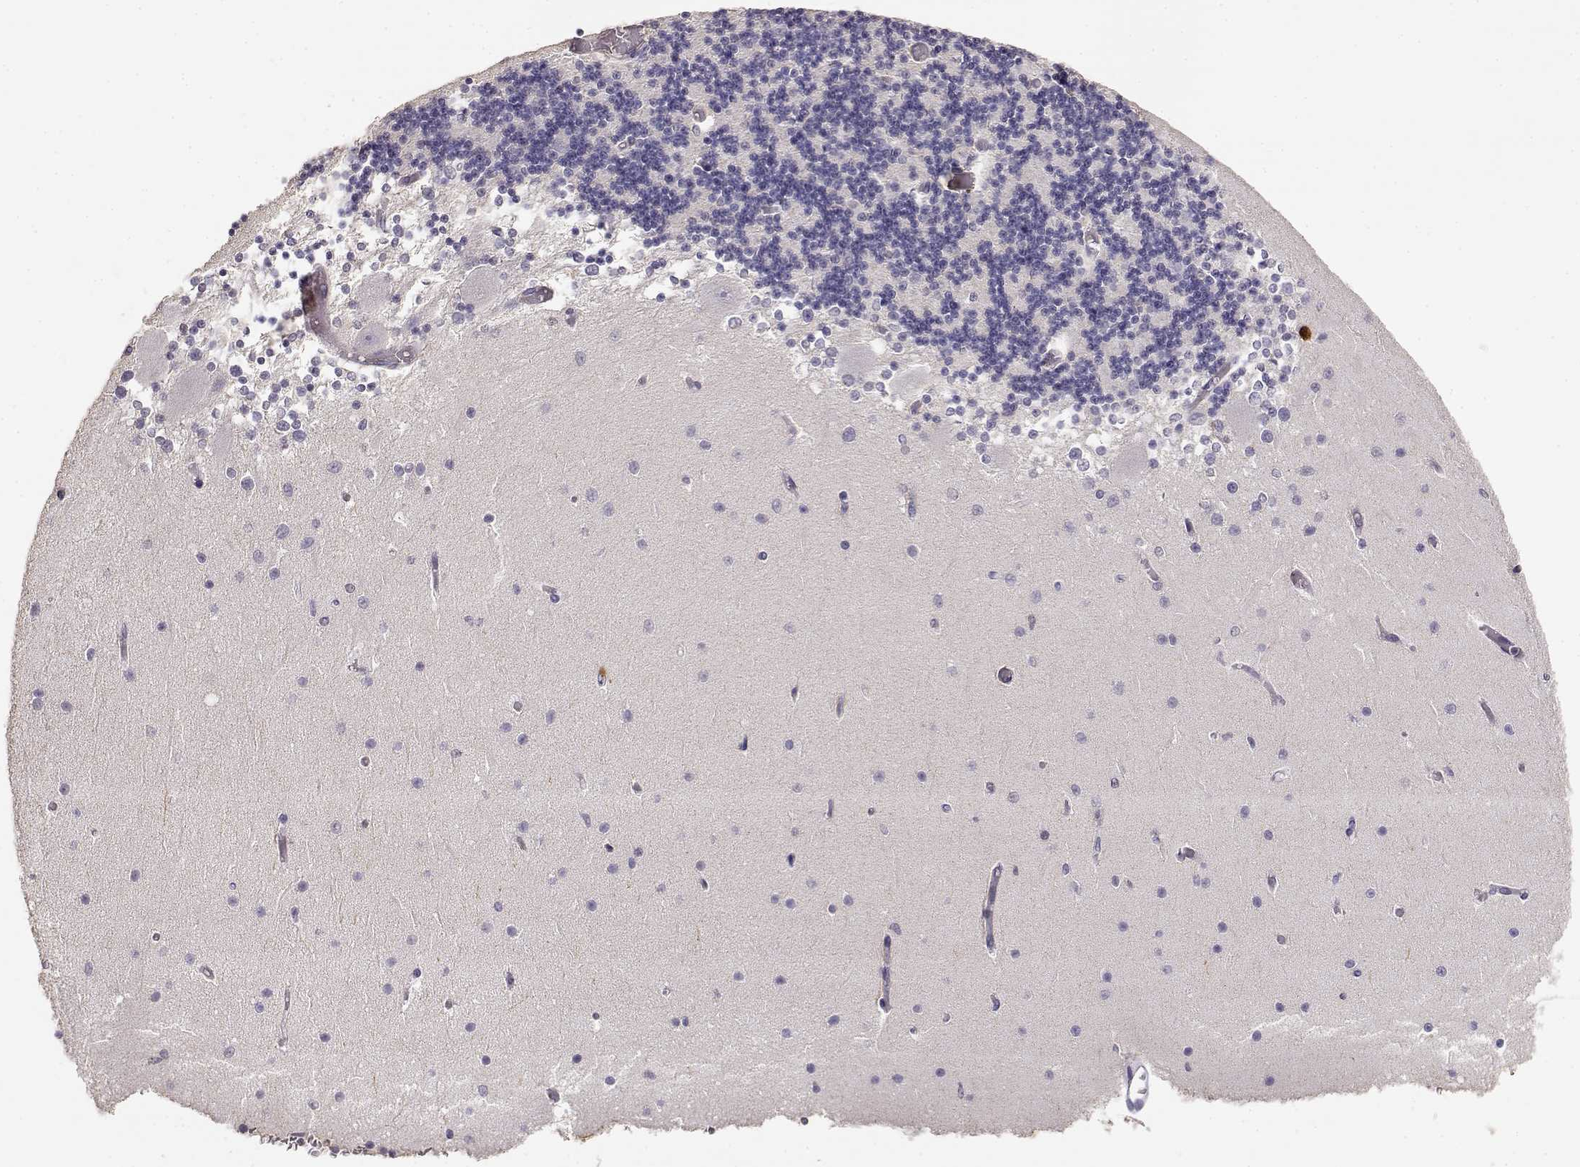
{"staining": {"intensity": "negative", "quantity": "none", "location": "none"}, "tissue": "cerebellum", "cell_type": "Cells in granular layer", "image_type": "normal", "snomed": [{"axis": "morphology", "description": "Normal tissue, NOS"}, {"axis": "topography", "description": "Cerebellum"}], "caption": "High magnification brightfield microscopy of benign cerebellum stained with DAB (3,3'-diaminobenzidine) (brown) and counterstained with hematoxylin (blue): cells in granular layer show no significant staining. (DAB immunohistochemistry, high magnification).", "gene": "TNFRSF10C", "patient": {"sex": "female", "age": 28}}